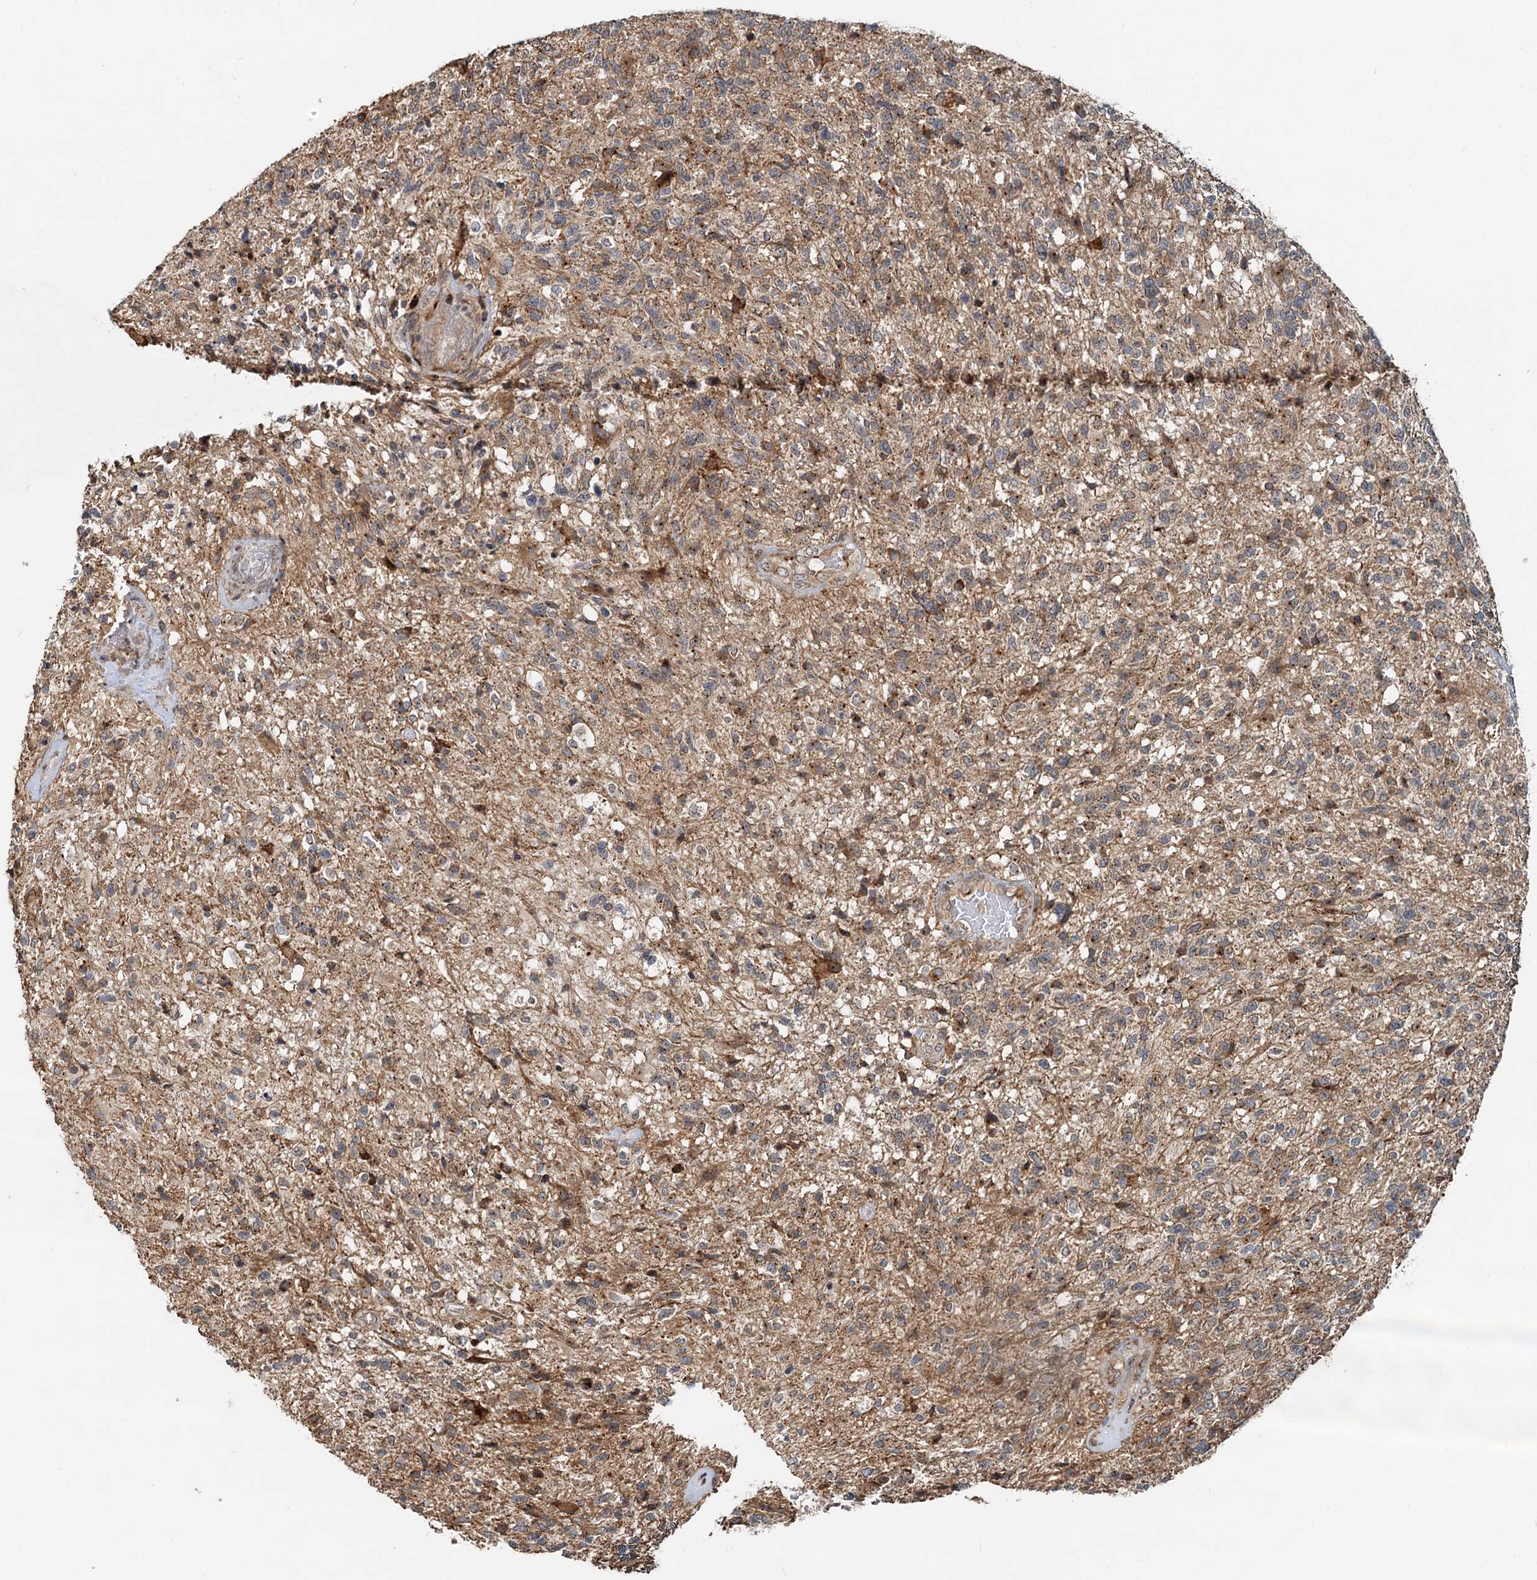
{"staining": {"intensity": "moderate", "quantity": "25%-75%", "location": "cytoplasmic/membranous"}, "tissue": "glioma", "cell_type": "Tumor cells", "image_type": "cancer", "snomed": [{"axis": "morphology", "description": "Glioma, malignant, High grade"}, {"axis": "topography", "description": "Brain"}], "caption": "IHC photomicrograph of neoplastic tissue: glioma stained using immunohistochemistry (IHC) reveals medium levels of moderate protein expression localized specifically in the cytoplasmic/membranous of tumor cells, appearing as a cytoplasmic/membranous brown color.", "gene": "CEP68", "patient": {"sex": "male", "age": 56}}